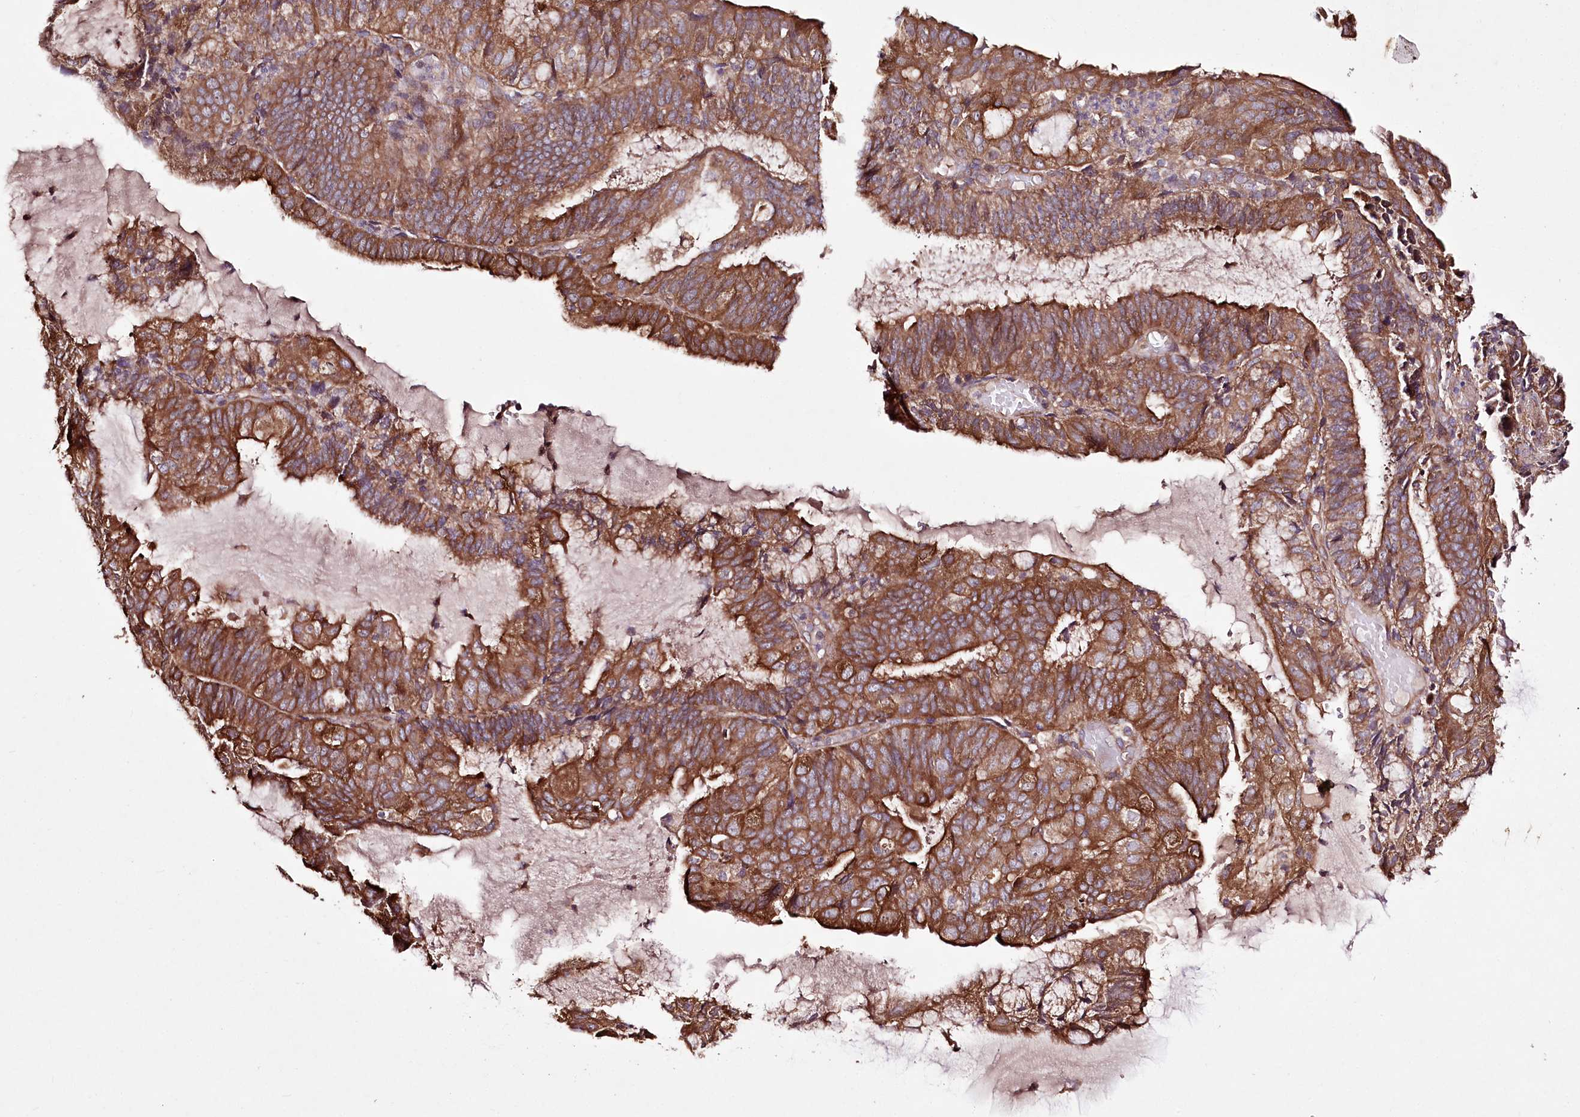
{"staining": {"intensity": "moderate", "quantity": ">75%", "location": "cytoplasmic/membranous"}, "tissue": "endometrial cancer", "cell_type": "Tumor cells", "image_type": "cancer", "snomed": [{"axis": "morphology", "description": "Adenocarcinoma, NOS"}, {"axis": "topography", "description": "Endometrium"}], "caption": "The histopathology image demonstrates a brown stain indicating the presence of a protein in the cytoplasmic/membranous of tumor cells in endometrial adenocarcinoma. Immunohistochemistry (ihc) stains the protein in brown and the nuclei are stained blue.", "gene": "WWC1", "patient": {"sex": "female", "age": 81}}